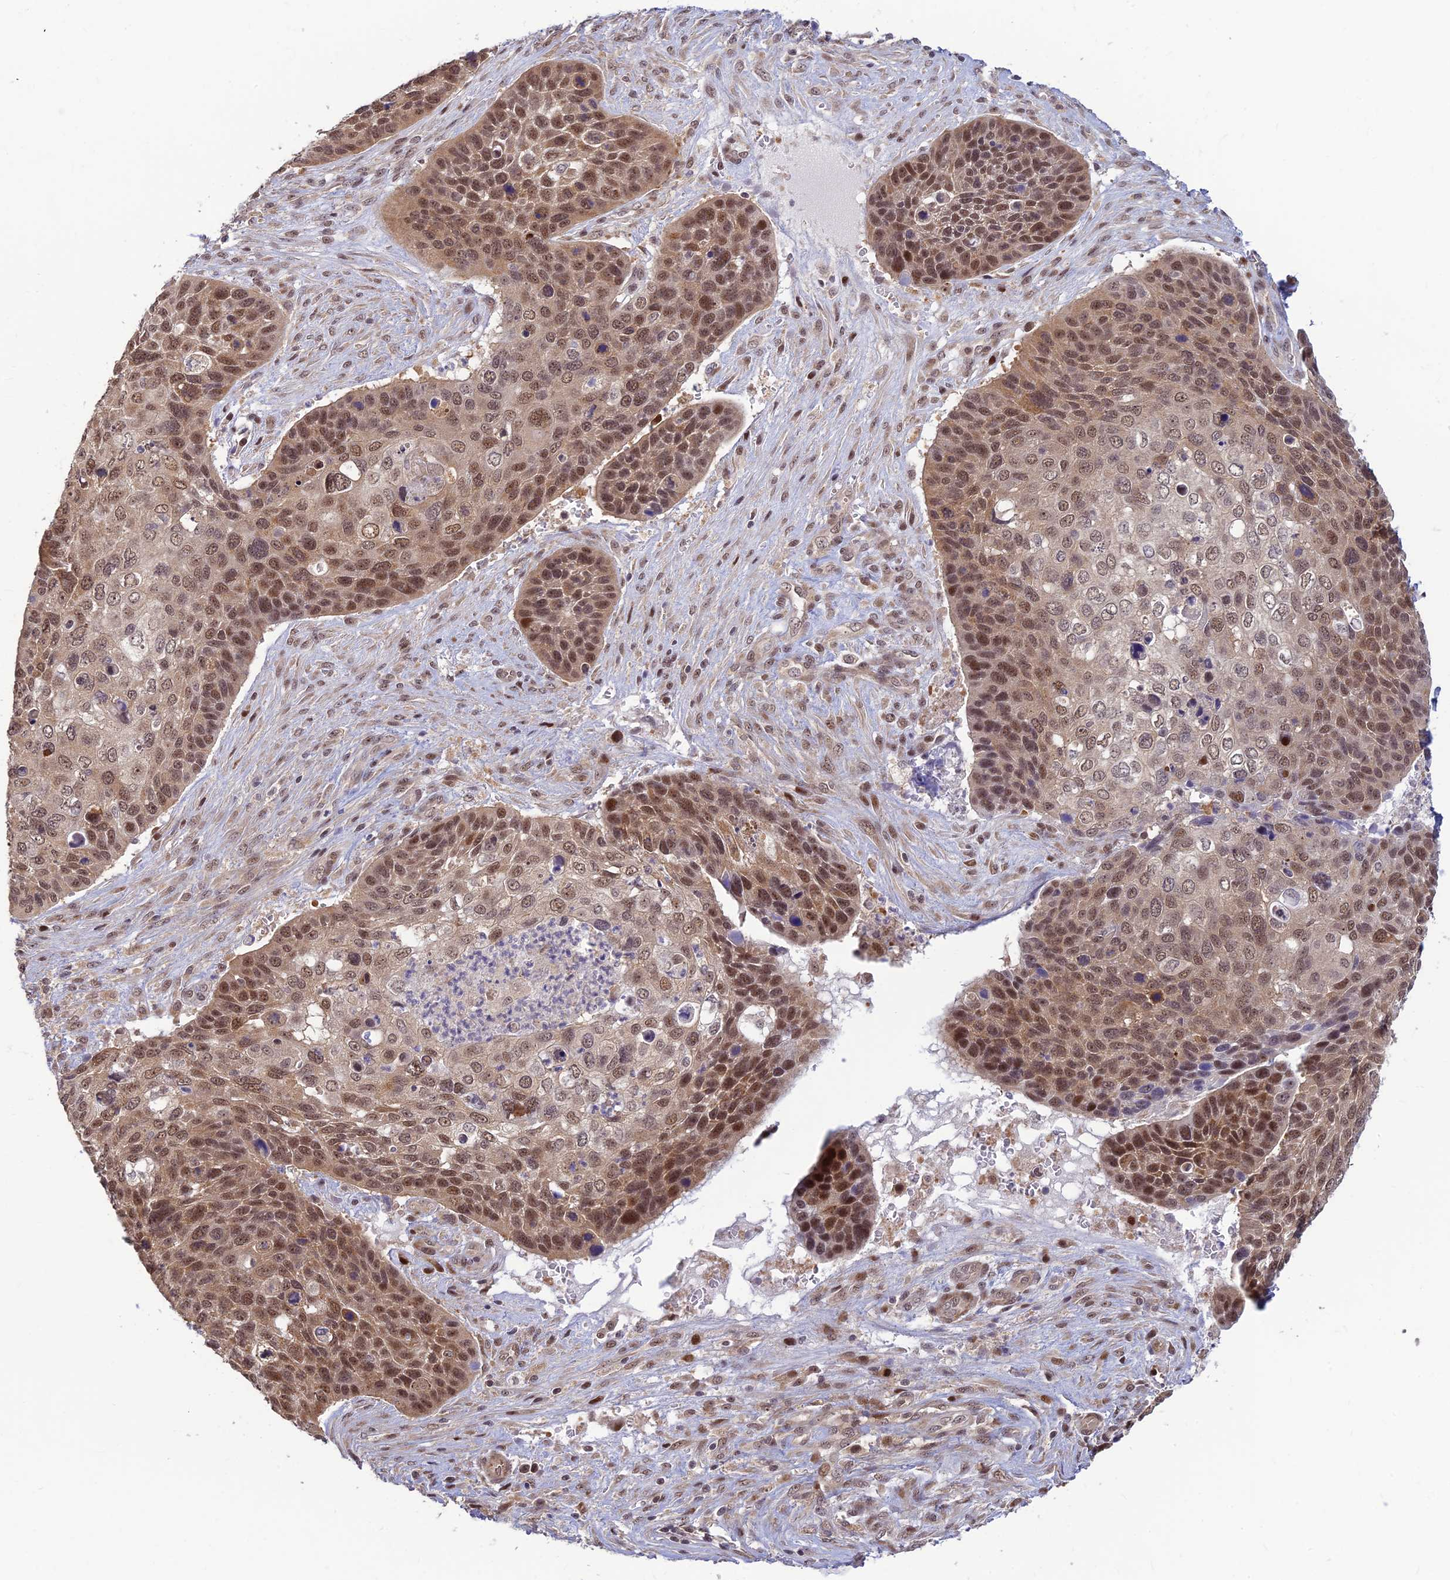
{"staining": {"intensity": "moderate", "quantity": ">75%", "location": "nuclear"}, "tissue": "skin cancer", "cell_type": "Tumor cells", "image_type": "cancer", "snomed": [{"axis": "morphology", "description": "Basal cell carcinoma"}, {"axis": "topography", "description": "Skin"}], "caption": "Skin basal cell carcinoma tissue reveals moderate nuclear staining in about >75% of tumor cells, visualized by immunohistochemistry.", "gene": "ASPDH", "patient": {"sex": "female", "age": 74}}